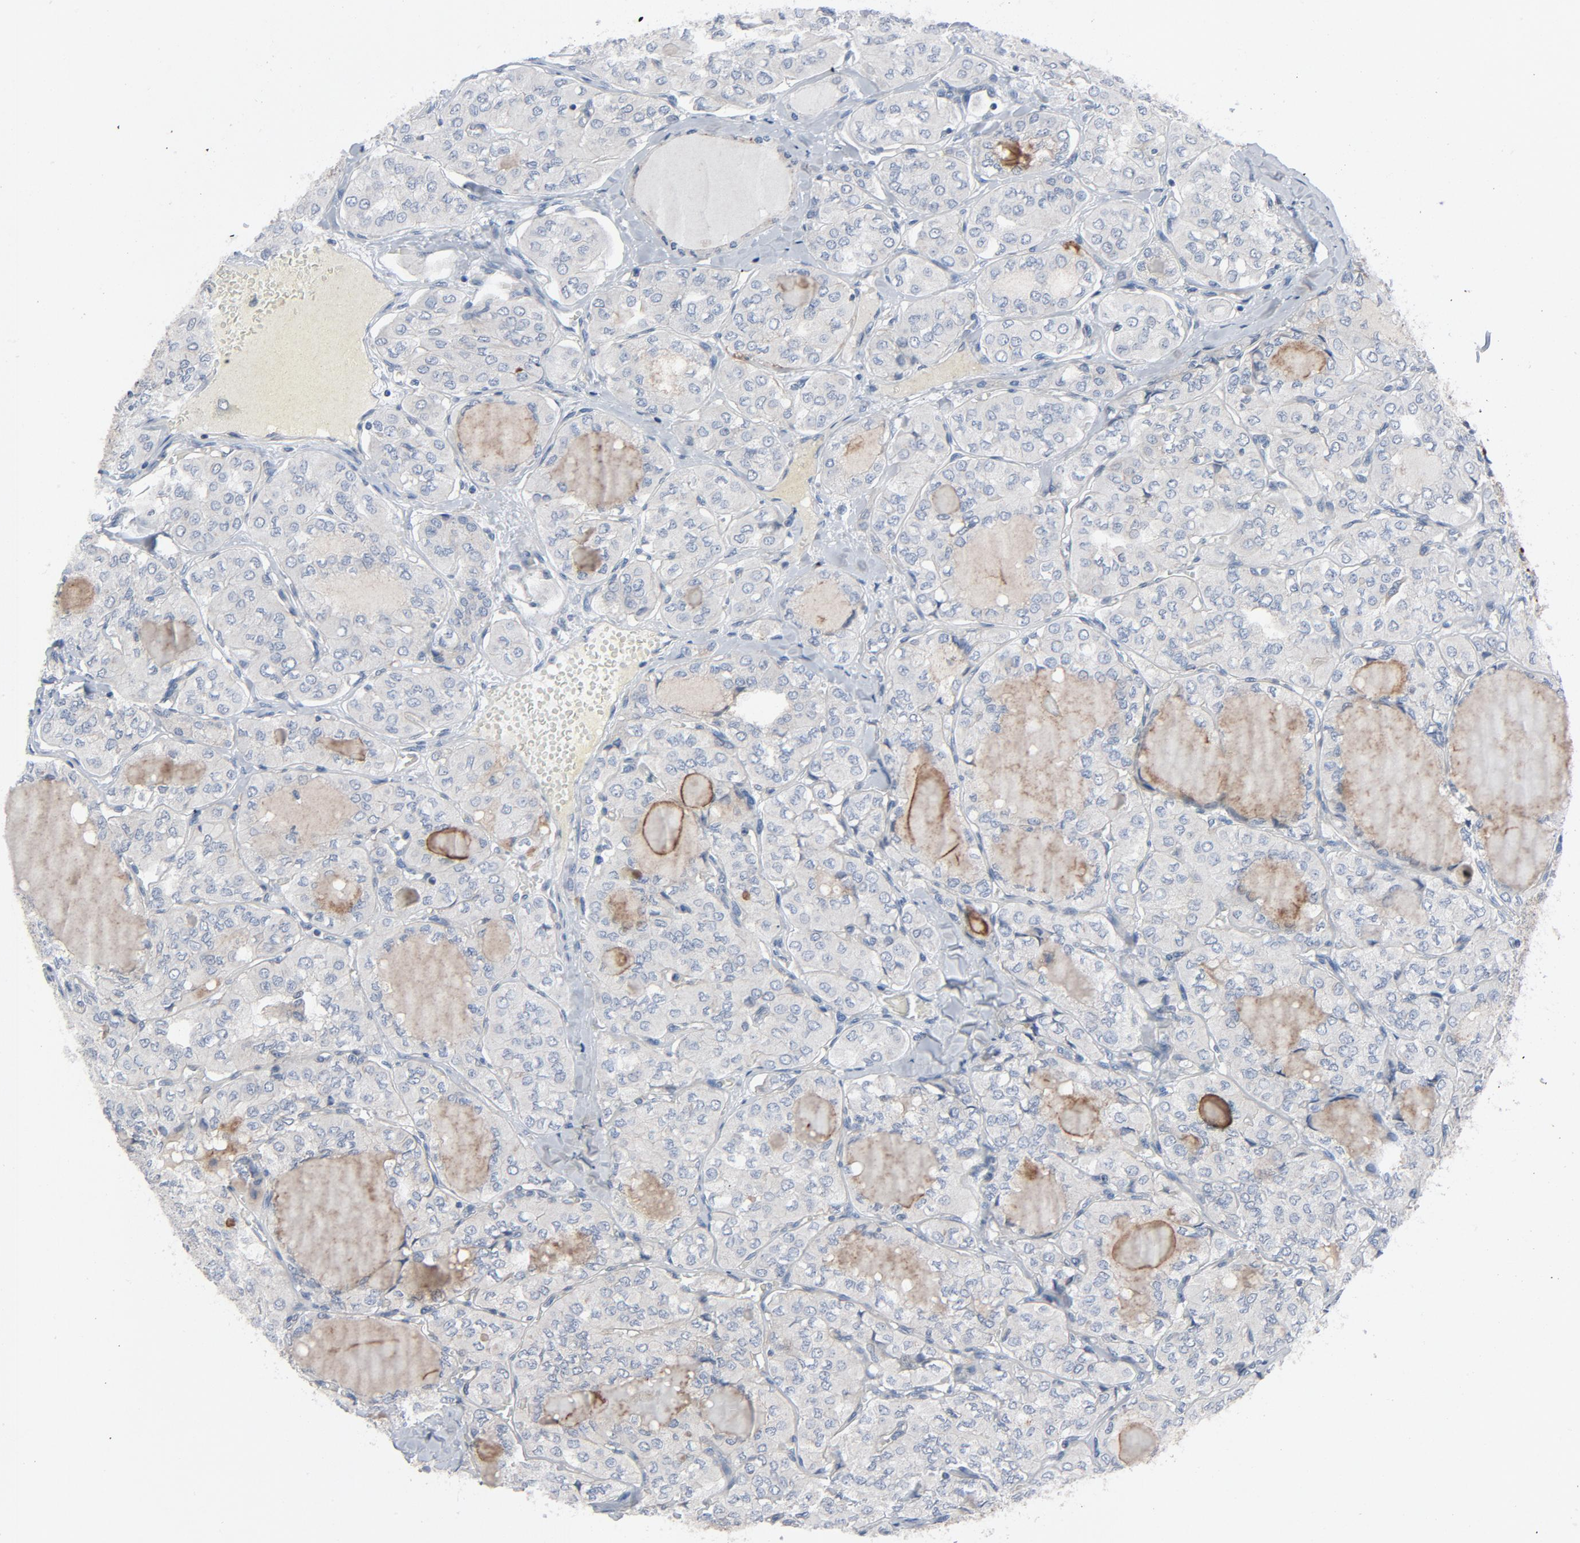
{"staining": {"intensity": "negative", "quantity": "none", "location": "none"}, "tissue": "thyroid cancer", "cell_type": "Tumor cells", "image_type": "cancer", "snomed": [{"axis": "morphology", "description": "Papillary adenocarcinoma, NOS"}, {"axis": "topography", "description": "Thyroid gland"}], "caption": "This is a image of IHC staining of thyroid cancer, which shows no expression in tumor cells.", "gene": "TSG101", "patient": {"sex": "male", "age": 20}}